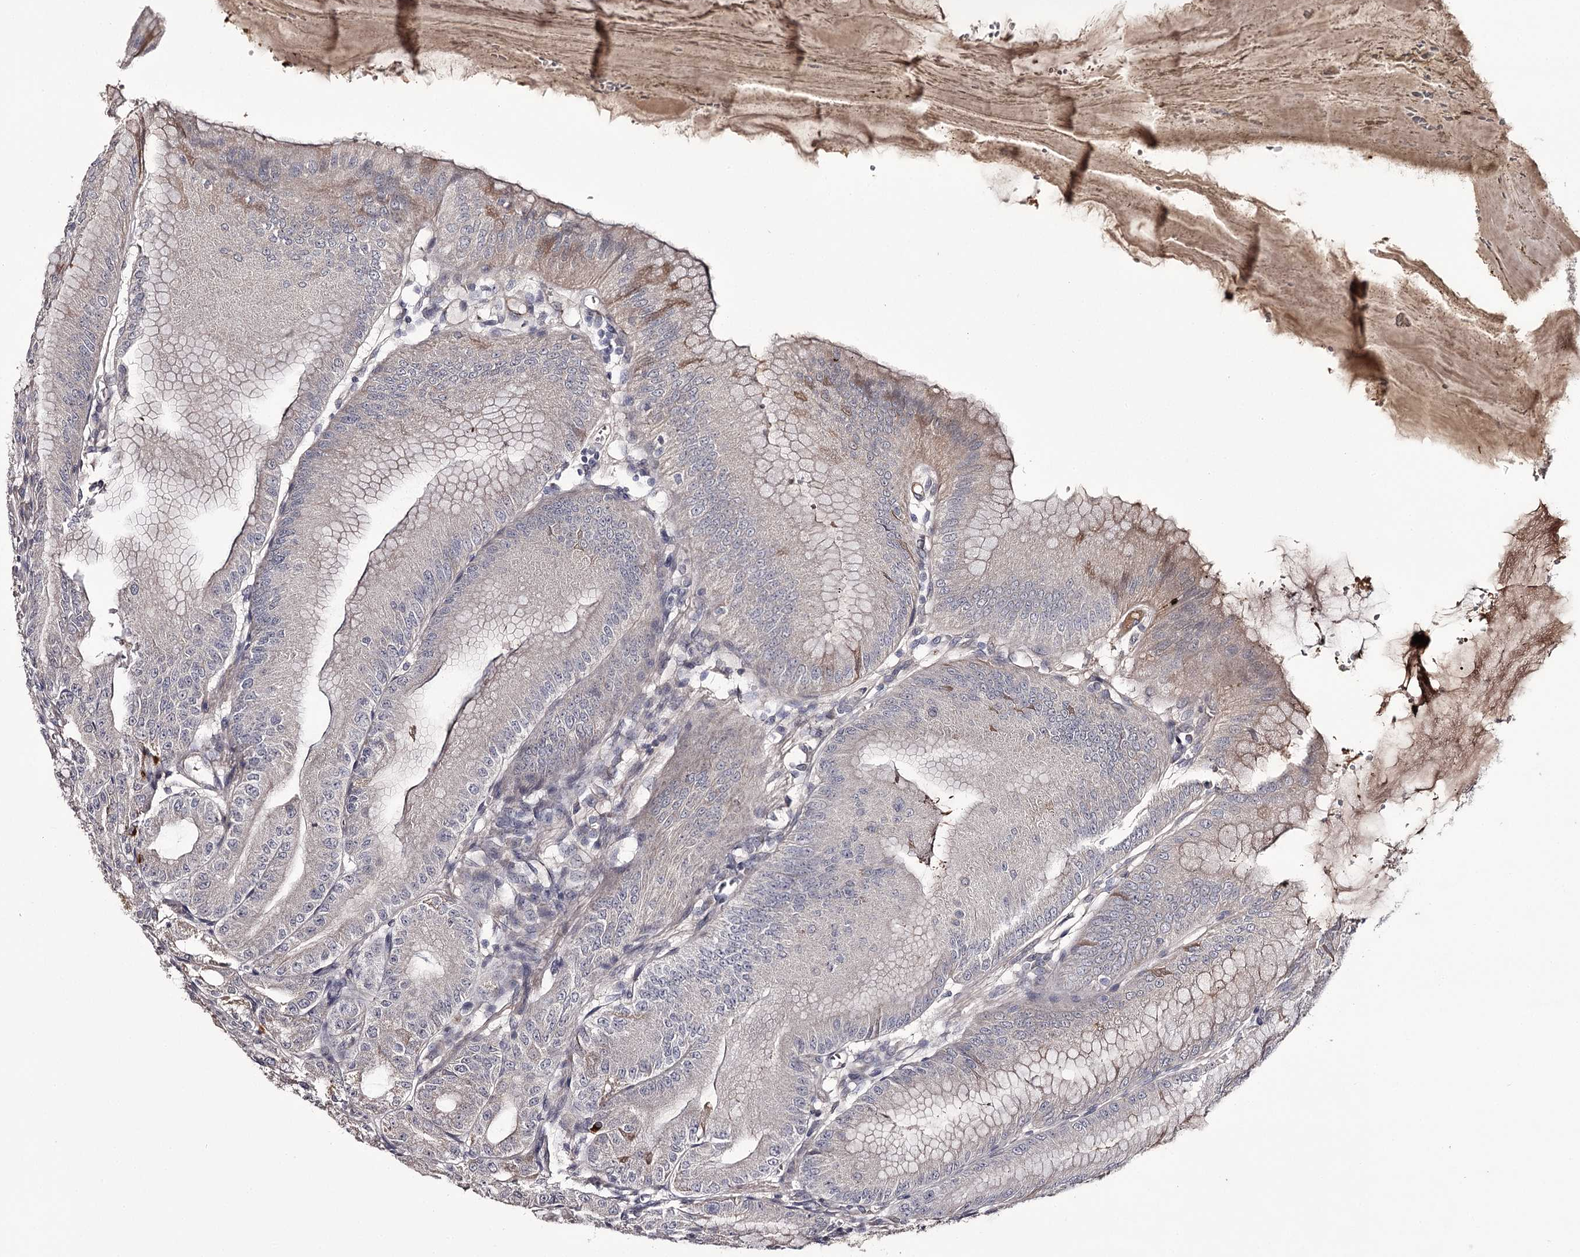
{"staining": {"intensity": "weak", "quantity": "25%-75%", "location": "cytoplasmic/membranous"}, "tissue": "stomach", "cell_type": "Glandular cells", "image_type": "normal", "snomed": [{"axis": "morphology", "description": "Normal tissue, NOS"}, {"axis": "topography", "description": "Stomach, lower"}], "caption": "High-power microscopy captured an immunohistochemistry (IHC) histopathology image of normal stomach, revealing weak cytoplasmic/membranous expression in about 25%-75% of glandular cells. (DAB (3,3'-diaminobenzidine) IHC with brightfield microscopy, high magnification).", "gene": "PRM2", "patient": {"sex": "male", "age": 71}}